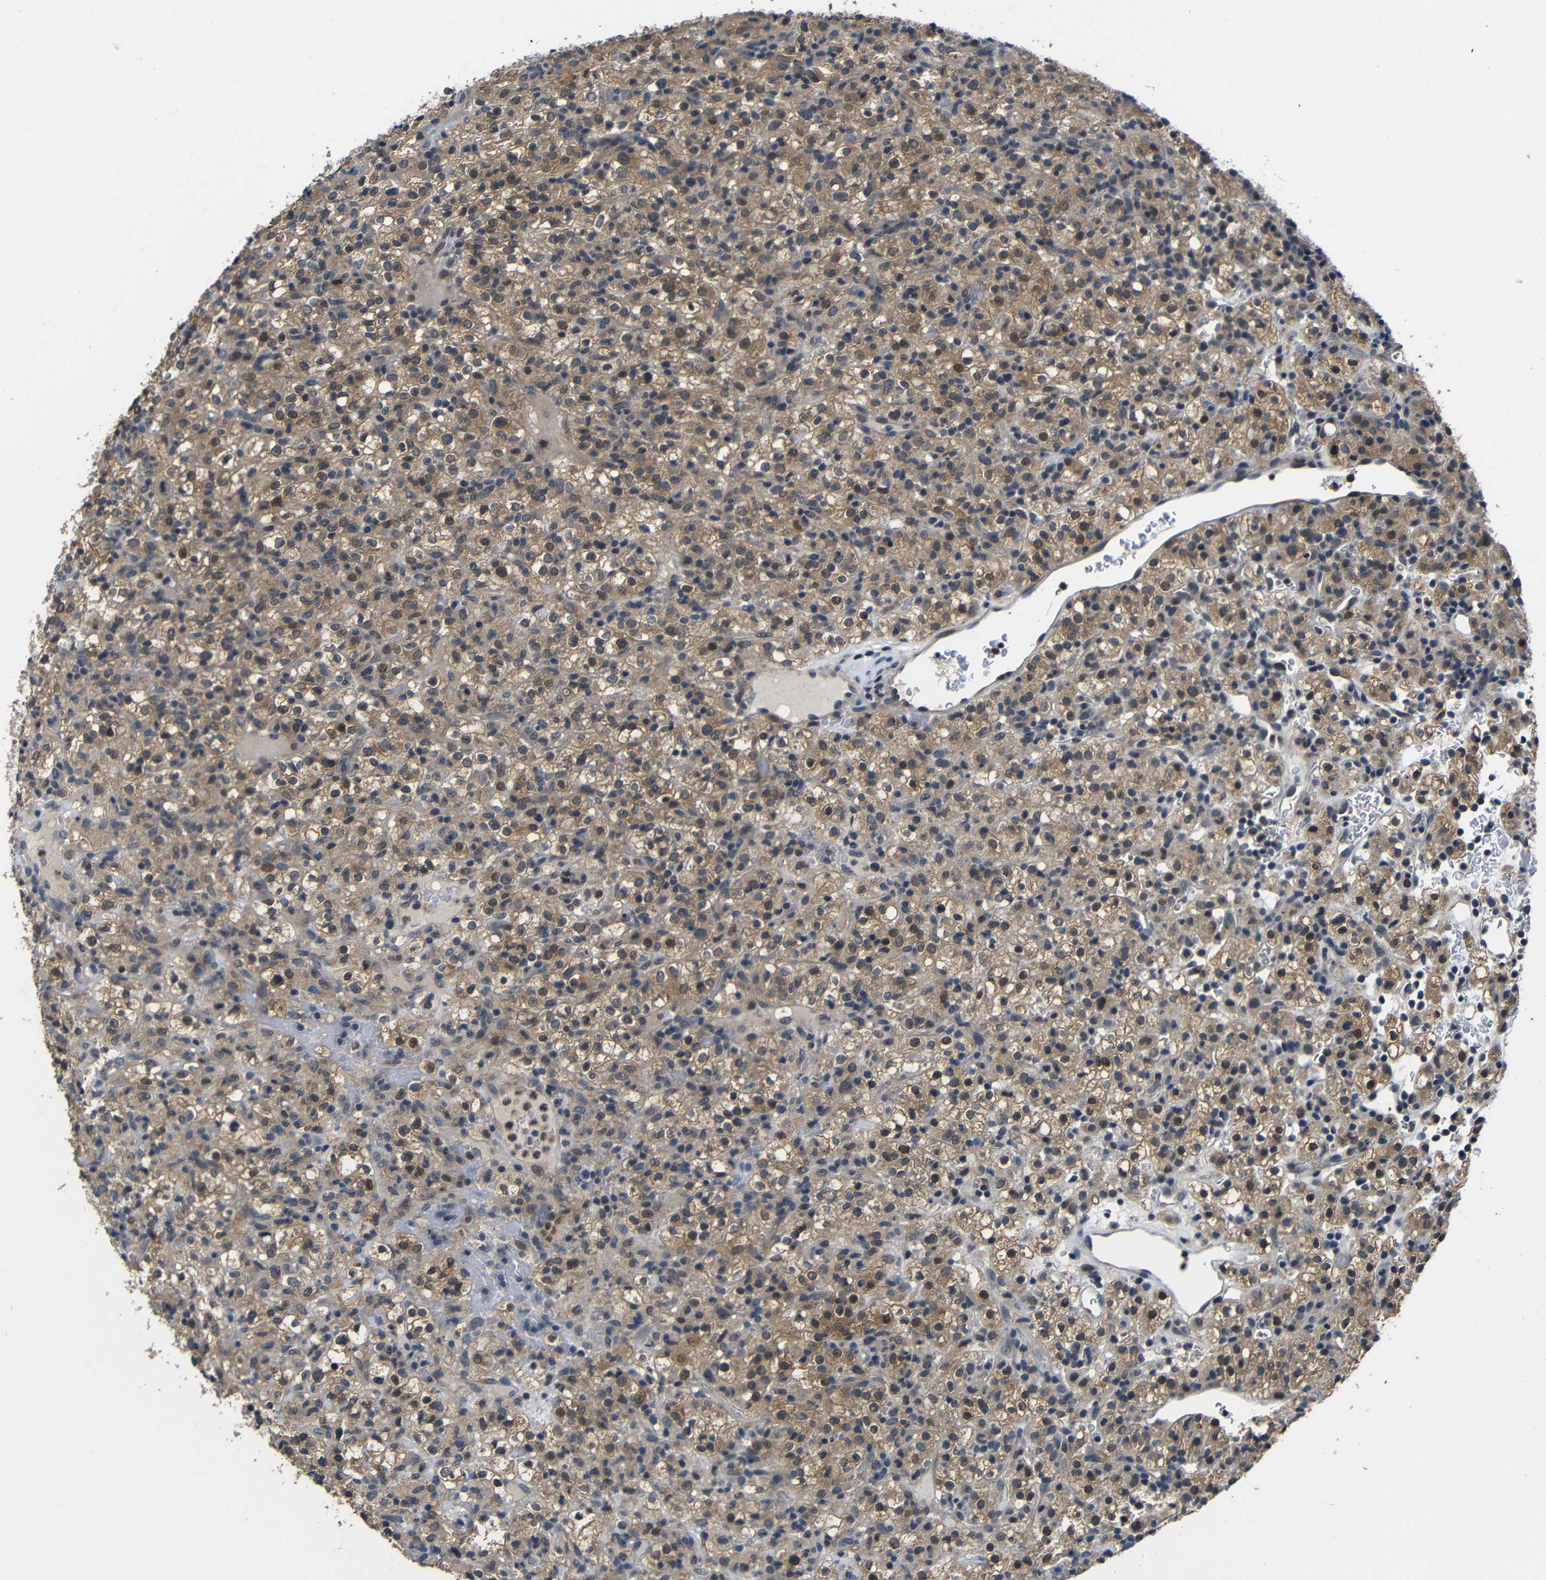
{"staining": {"intensity": "moderate", "quantity": ">75%", "location": "cytoplasmic/membranous"}, "tissue": "renal cancer", "cell_type": "Tumor cells", "image_type": "cancer", "snomed": [{"axis": "morphology", "description": "Normal tissue, NOS"}, {"axis": "morphology", "description": "Adenocarcinoma, NOS"}, {"axis": "topography", "description": "Kidney"}], "caption": "A micrograph of renal adenocarcinoma stained for a protein demonstrates moderate cytoplasmic/membranous brown staining in tumor cells.", "gene": "C6orf89", "patient": {"sex": "female", "age": 72}}